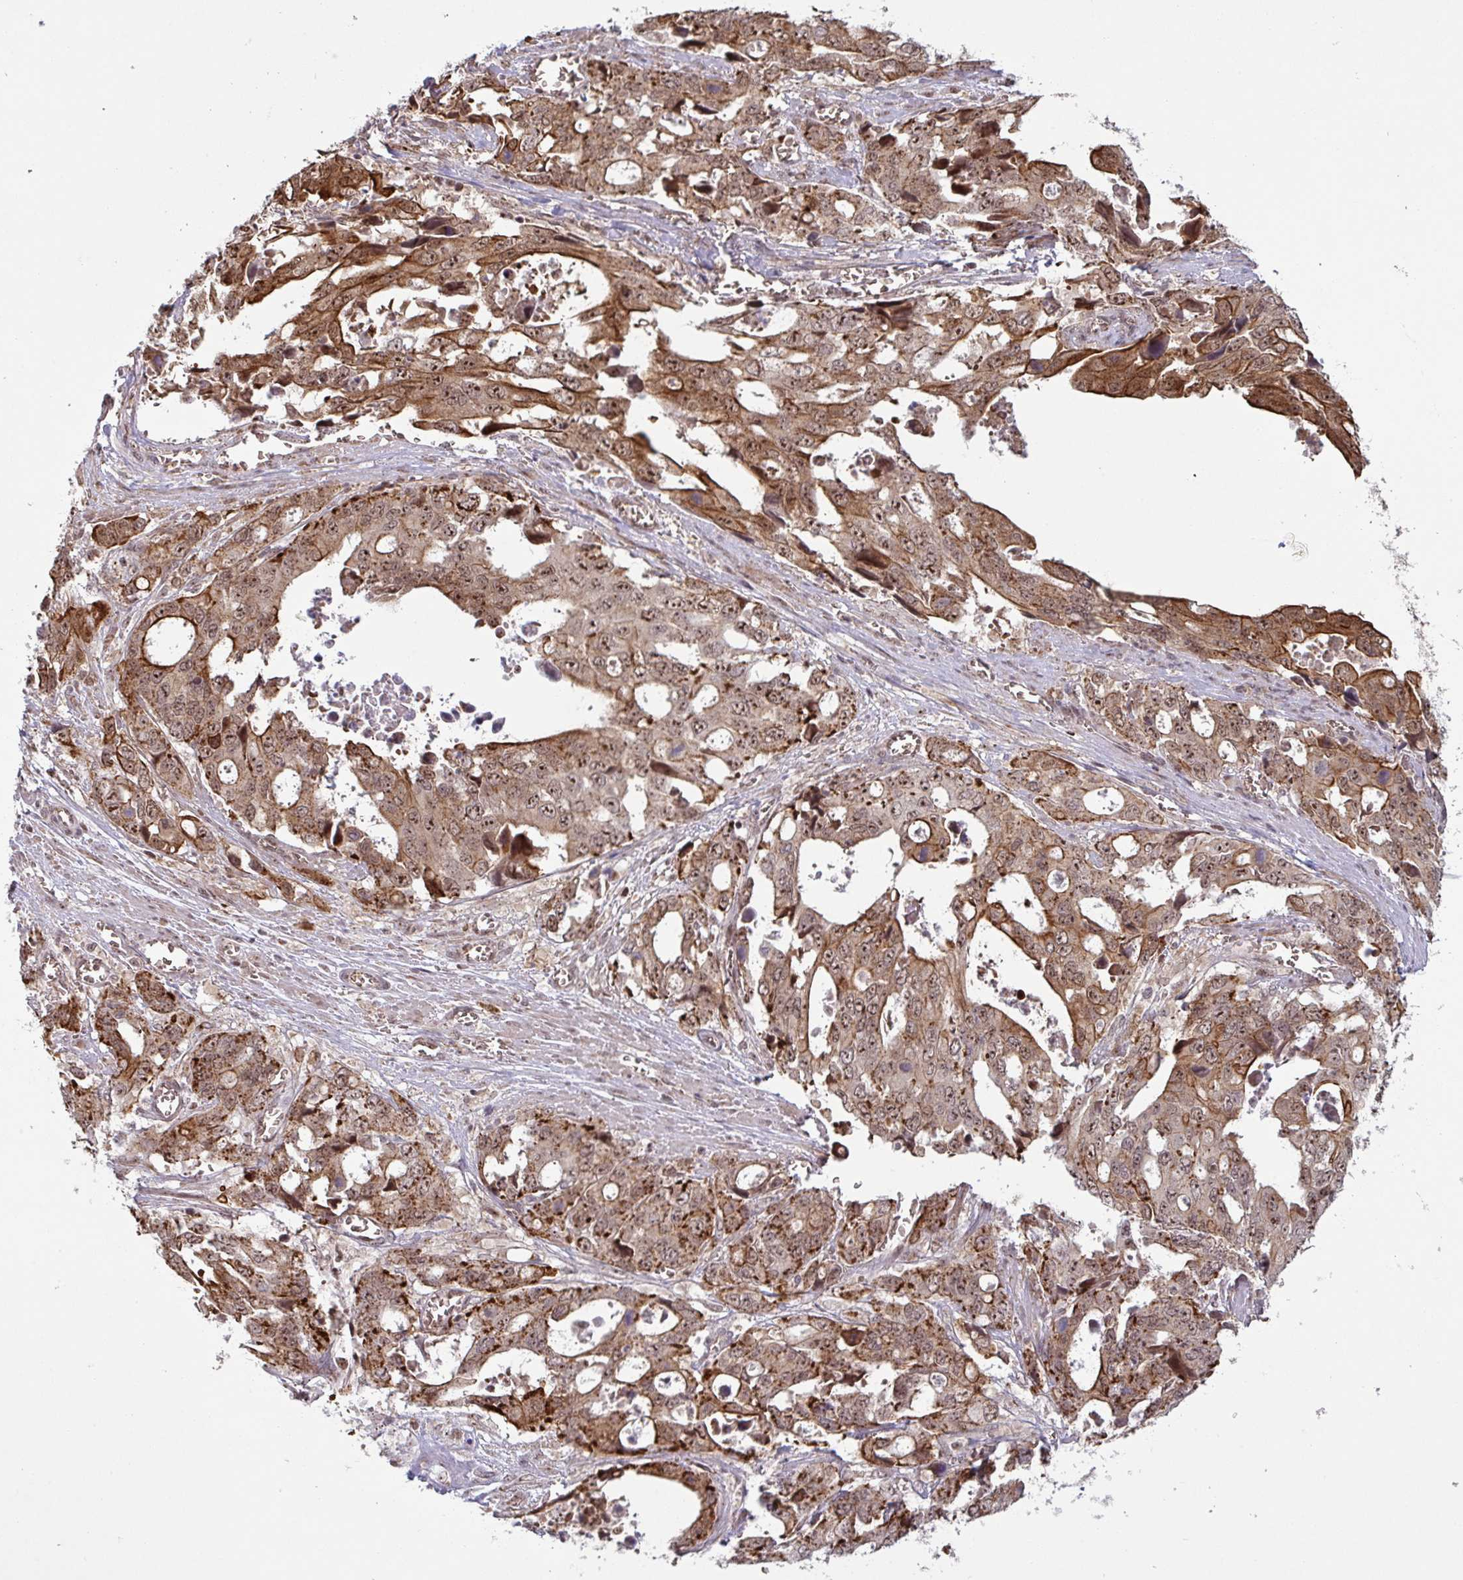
{"staining": {"intensity": "strong", "quantity": ">75%", "location": "cytoplasmic/membranous,nuclear"}, "tissue": "stomach cancer", "cell_type": "Tumor cells", "image_type": "cancer", "snomed": [{"axis": "morphology", "description": "Adenocarcinoma, NOS"}, {"axis": "topography", "description": "Stomach, upper"}], "caption": "Immunohistochemistry (IHC) histopathology image of neoplastic tissue: human stomach adenocarcinoma stained using immunohistochemistry (IHC) displays high levels of strong protein expression localized specifically in the cytoplasmic/membranous and nuclear of tumor cells, appearing as a cytoplasmic/membranous and nuclear brown color.", "gene": "NLRP13", "patient": {"sex": "male", "age": 74}}